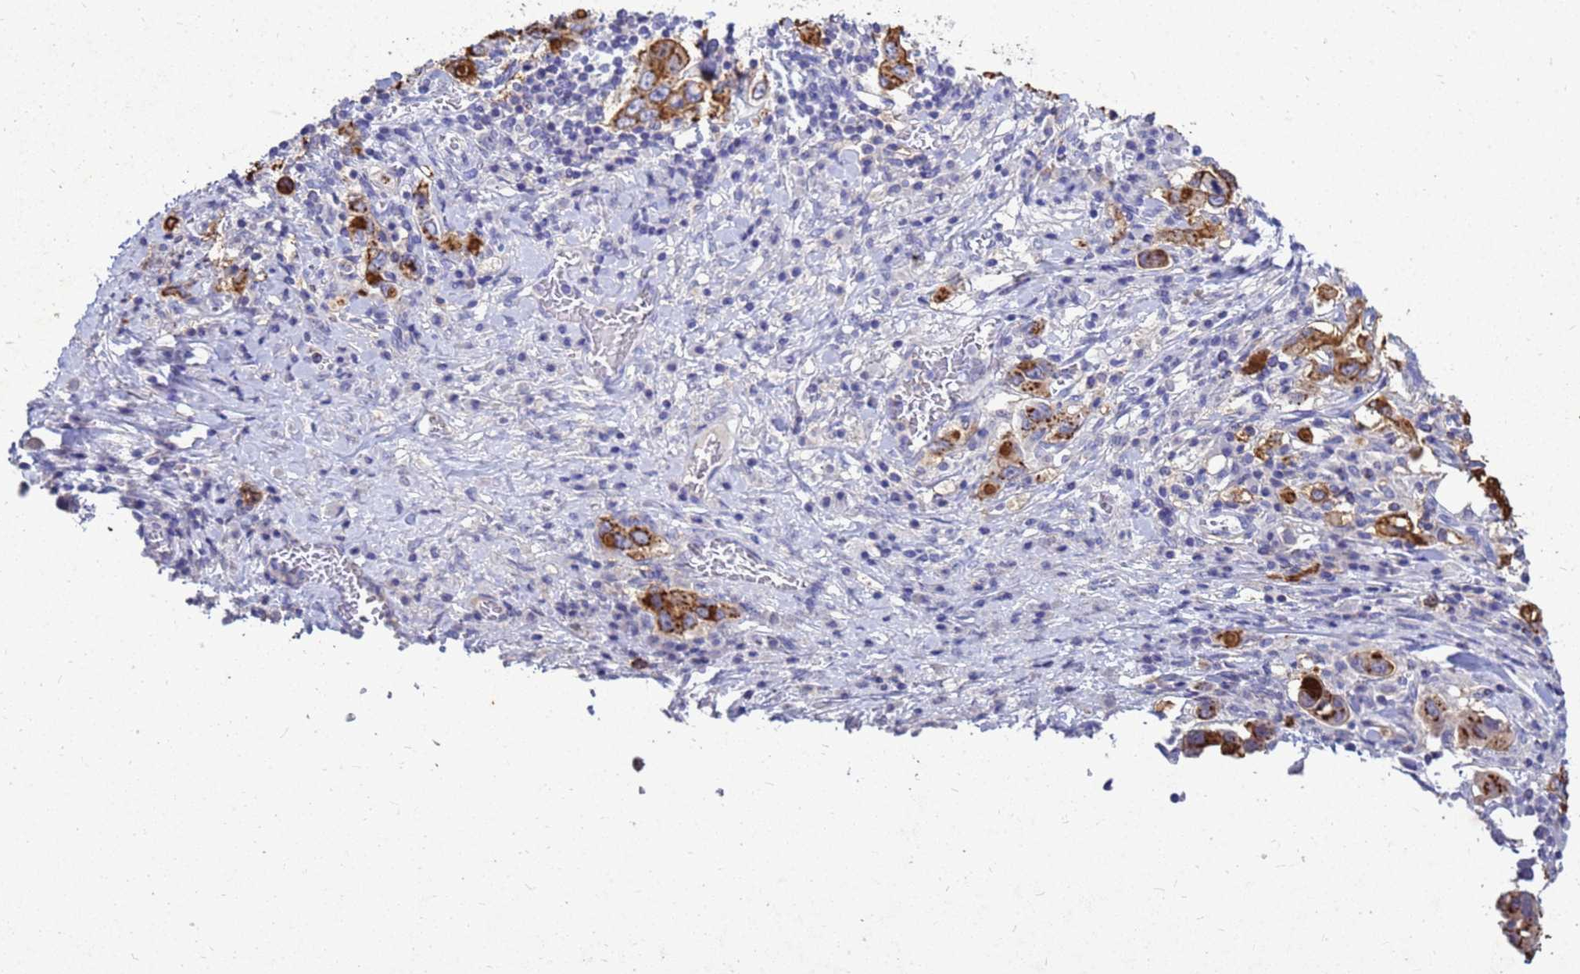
{"staining": {"intensity": "strong", "quantity": ">75%", "location": "cytoplasmic/membranous"}, "tissue": "stomach cancer", "cell_type": "Tumor cells", "image_type": "cancer", "snomed": [{"axis": "morphology", "description": "Adenocarcinoma, NOS"}, {"axis": "topography", "description": "Stomach, upper"}, {"axis": "topography", "description": "Stomach"}], "caption": "Strong cytoplasmic/membranous expression is seen in about >75% of tumor cells in stomach cancer (adenocarcinoma). (brown staining indicates protein expression, while blue staining denotes nuclei).", "gene": "AKR1C1", "patient": {"sex": "male", "age": 62}}